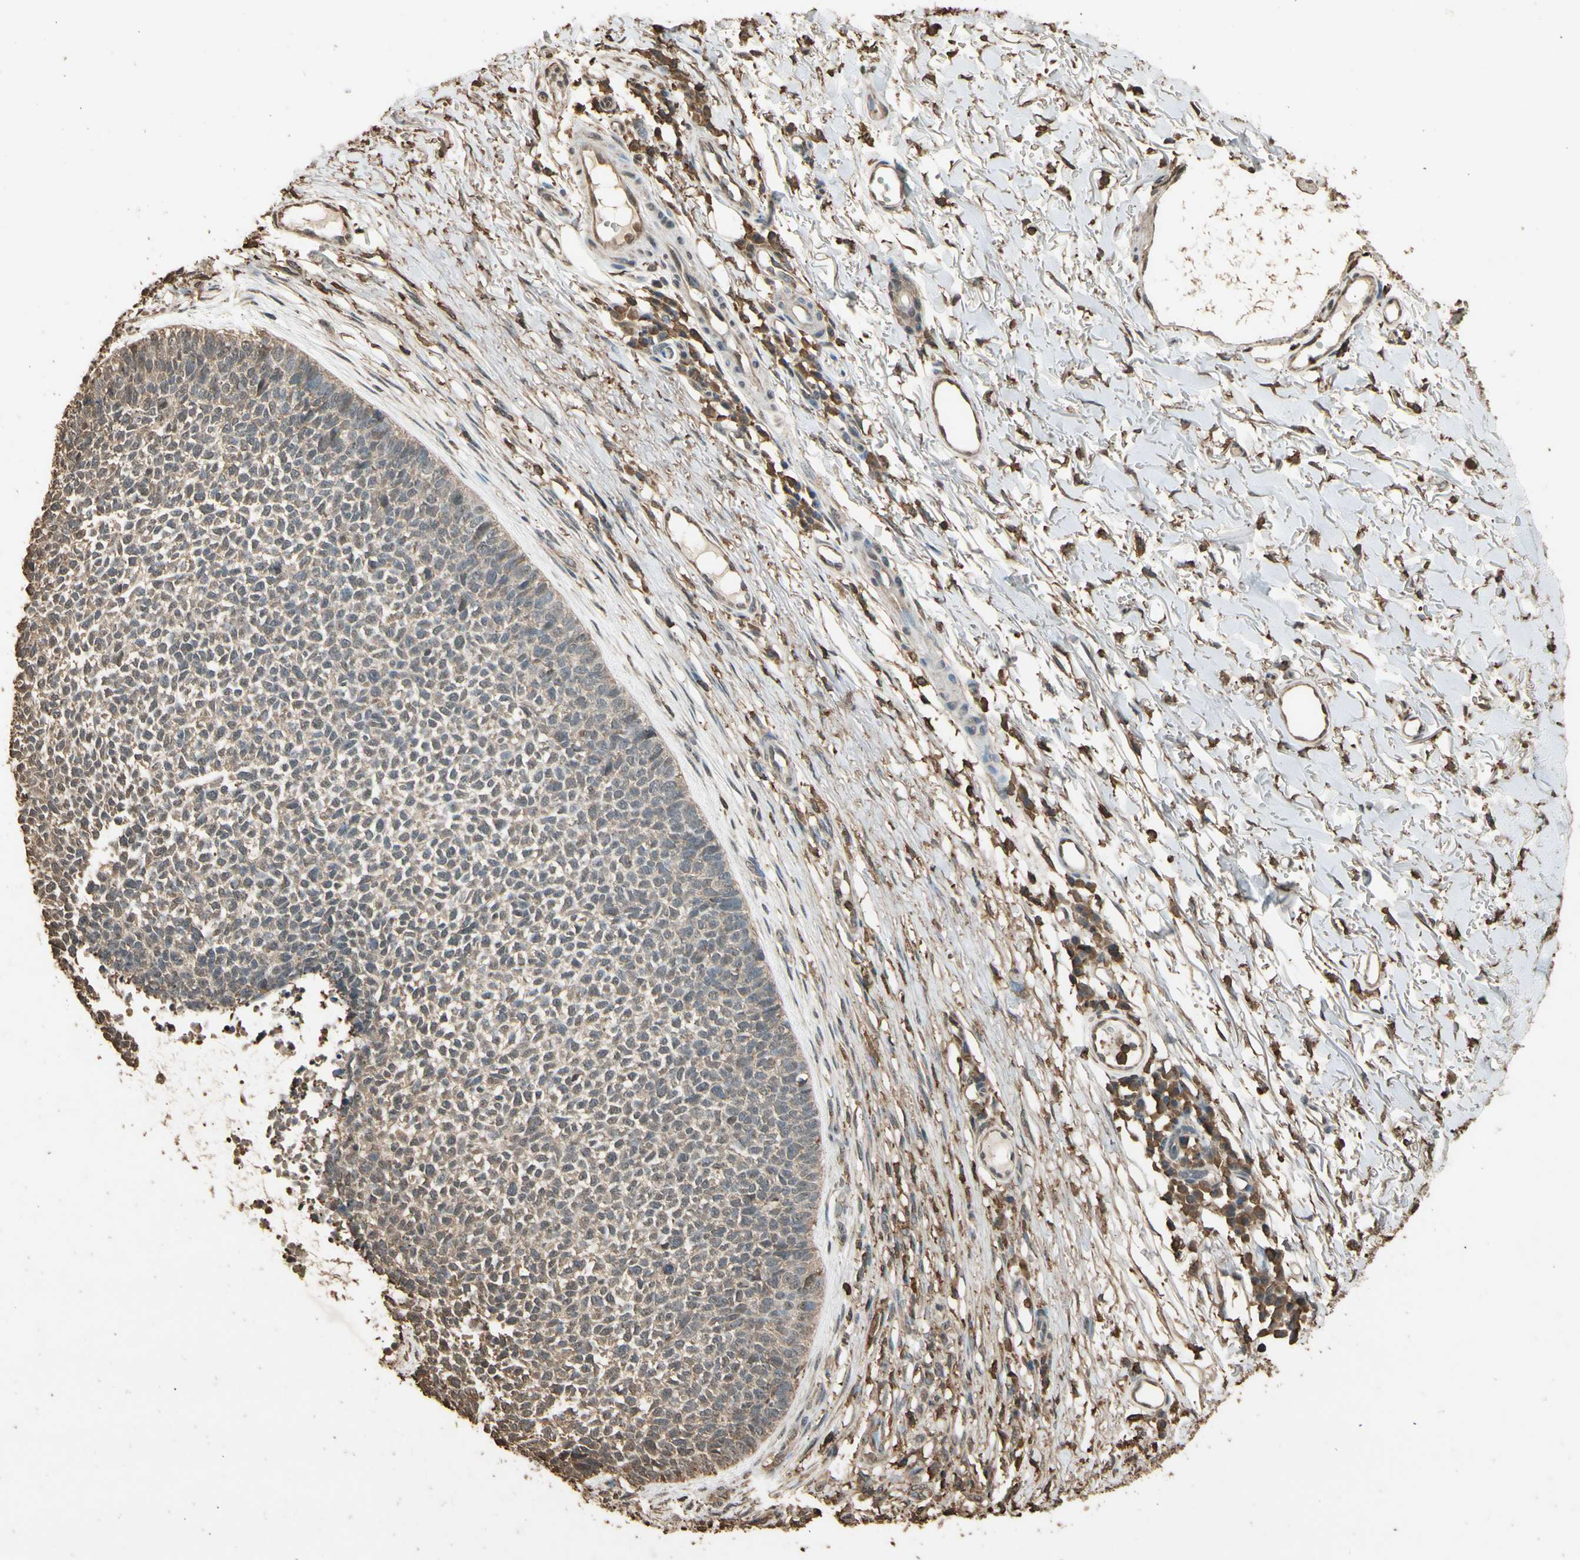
{"staining": {"intensity": "weak", "quantity": ">75%", "location": "cytoplasmic/membranous"}, "tissue": "skin cancer", "cell_type": "Tumor cells", "image_type": "cancer", "snomed": [{"axis": "morphology", "description": "Basal cell carcinoma"}, {"axis": "topography", "description": "Skin"}], "caption": "Weak cytoplasmic/membranous staining for a protein is identified in about >75% of tumor cells of skin cancer (basal cell carcinoma) using IHC.", "gene": "TNFSF13B", "patient": {"sex": "female", "age": 84}}